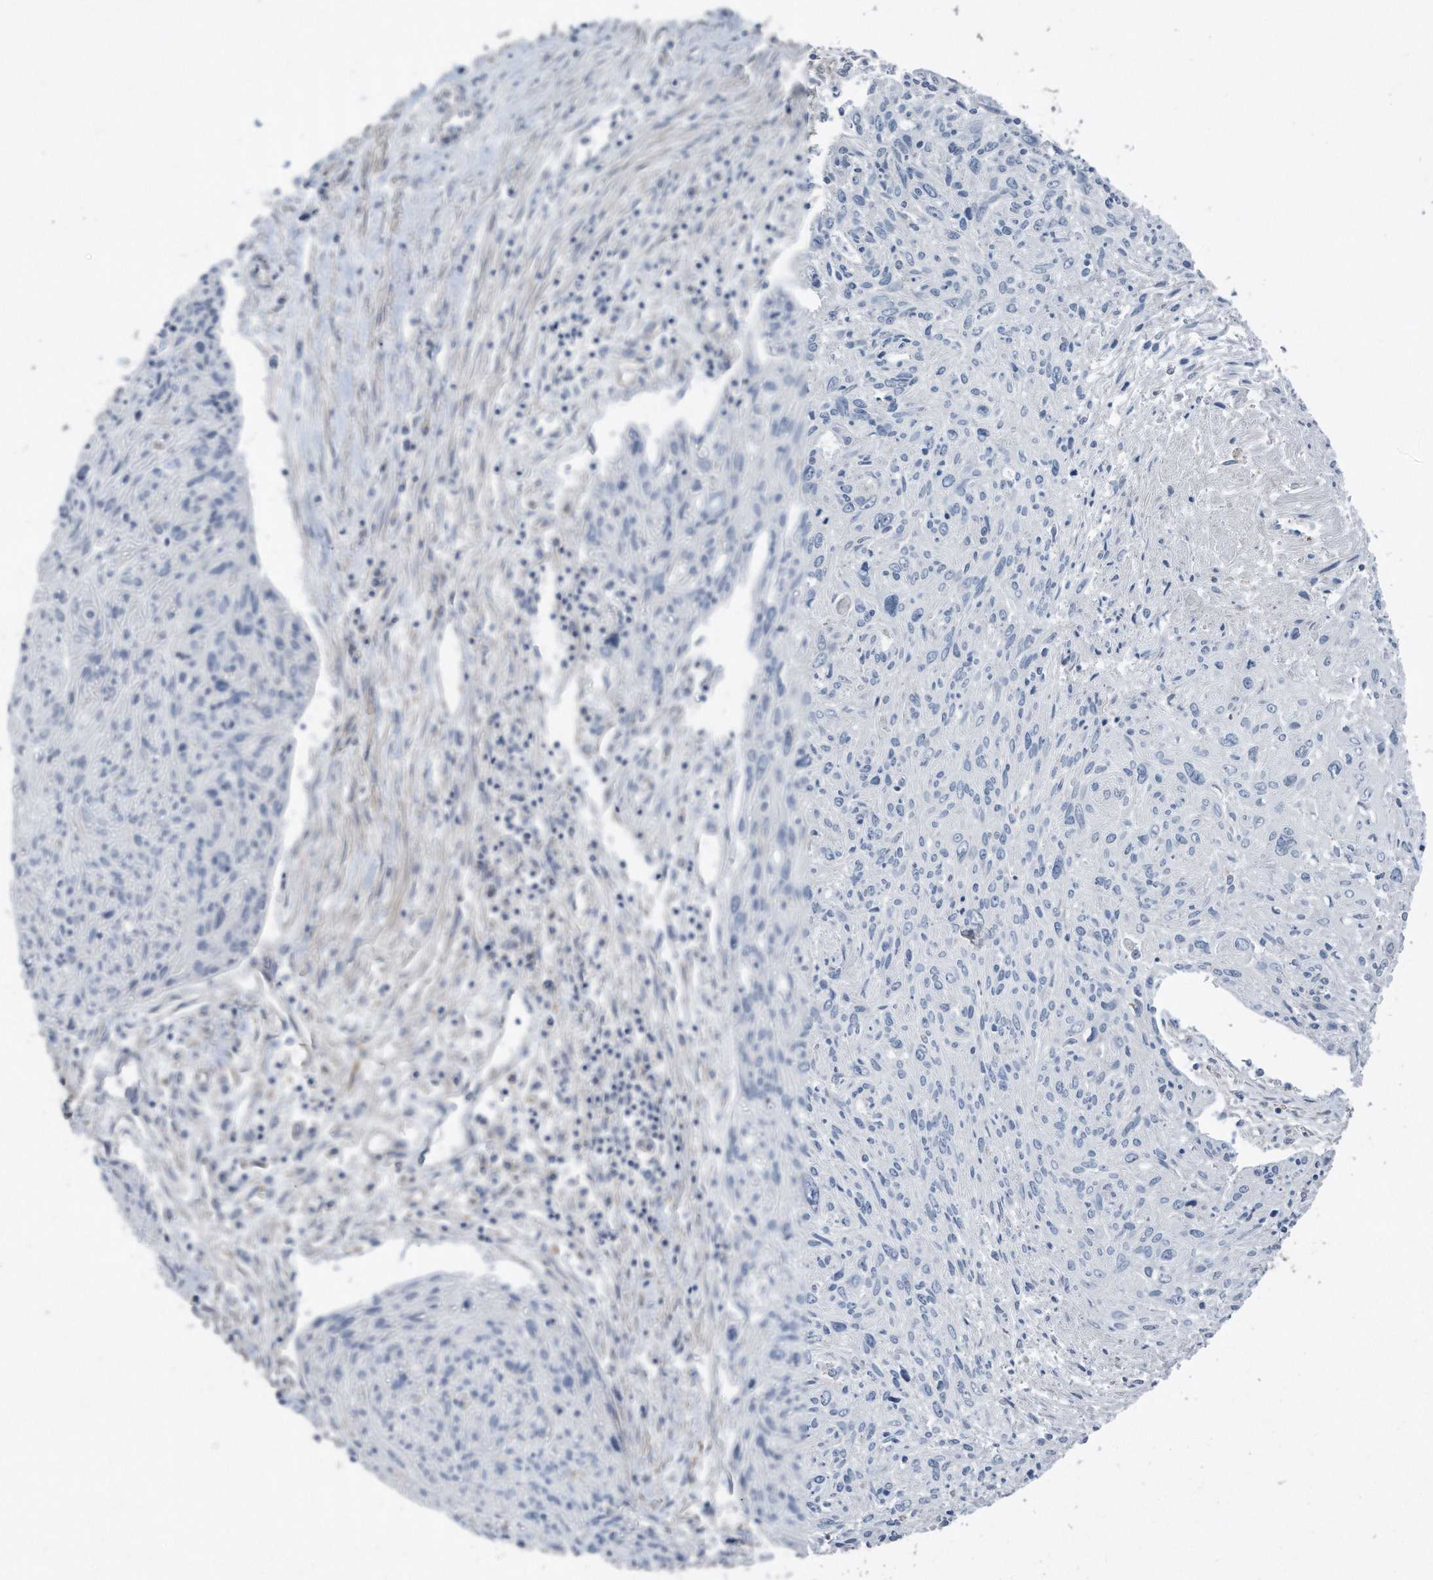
{"staining": {"intensity": "negative", "quantity": "none", "location": "none"}, "tissue": "cervical cancer", "cell_type": "Tumor cells", "image_type": "cancer", "snomed": [{"axis": "morphology", "description": "Squamous cell carcinoma, NOS"}, {"axis": "topography", "description": "Cervix"}], "caption": "IHC photomicrograph of neoplastic tissue: human cervical cancer stained with DAB exhibits no significant protein positivity in tumor cells. (Brightfield microscopy of DAB IHC at high magnification).", "gene": "ZNF772", "patient": {"sex": "female", "age": 51}}